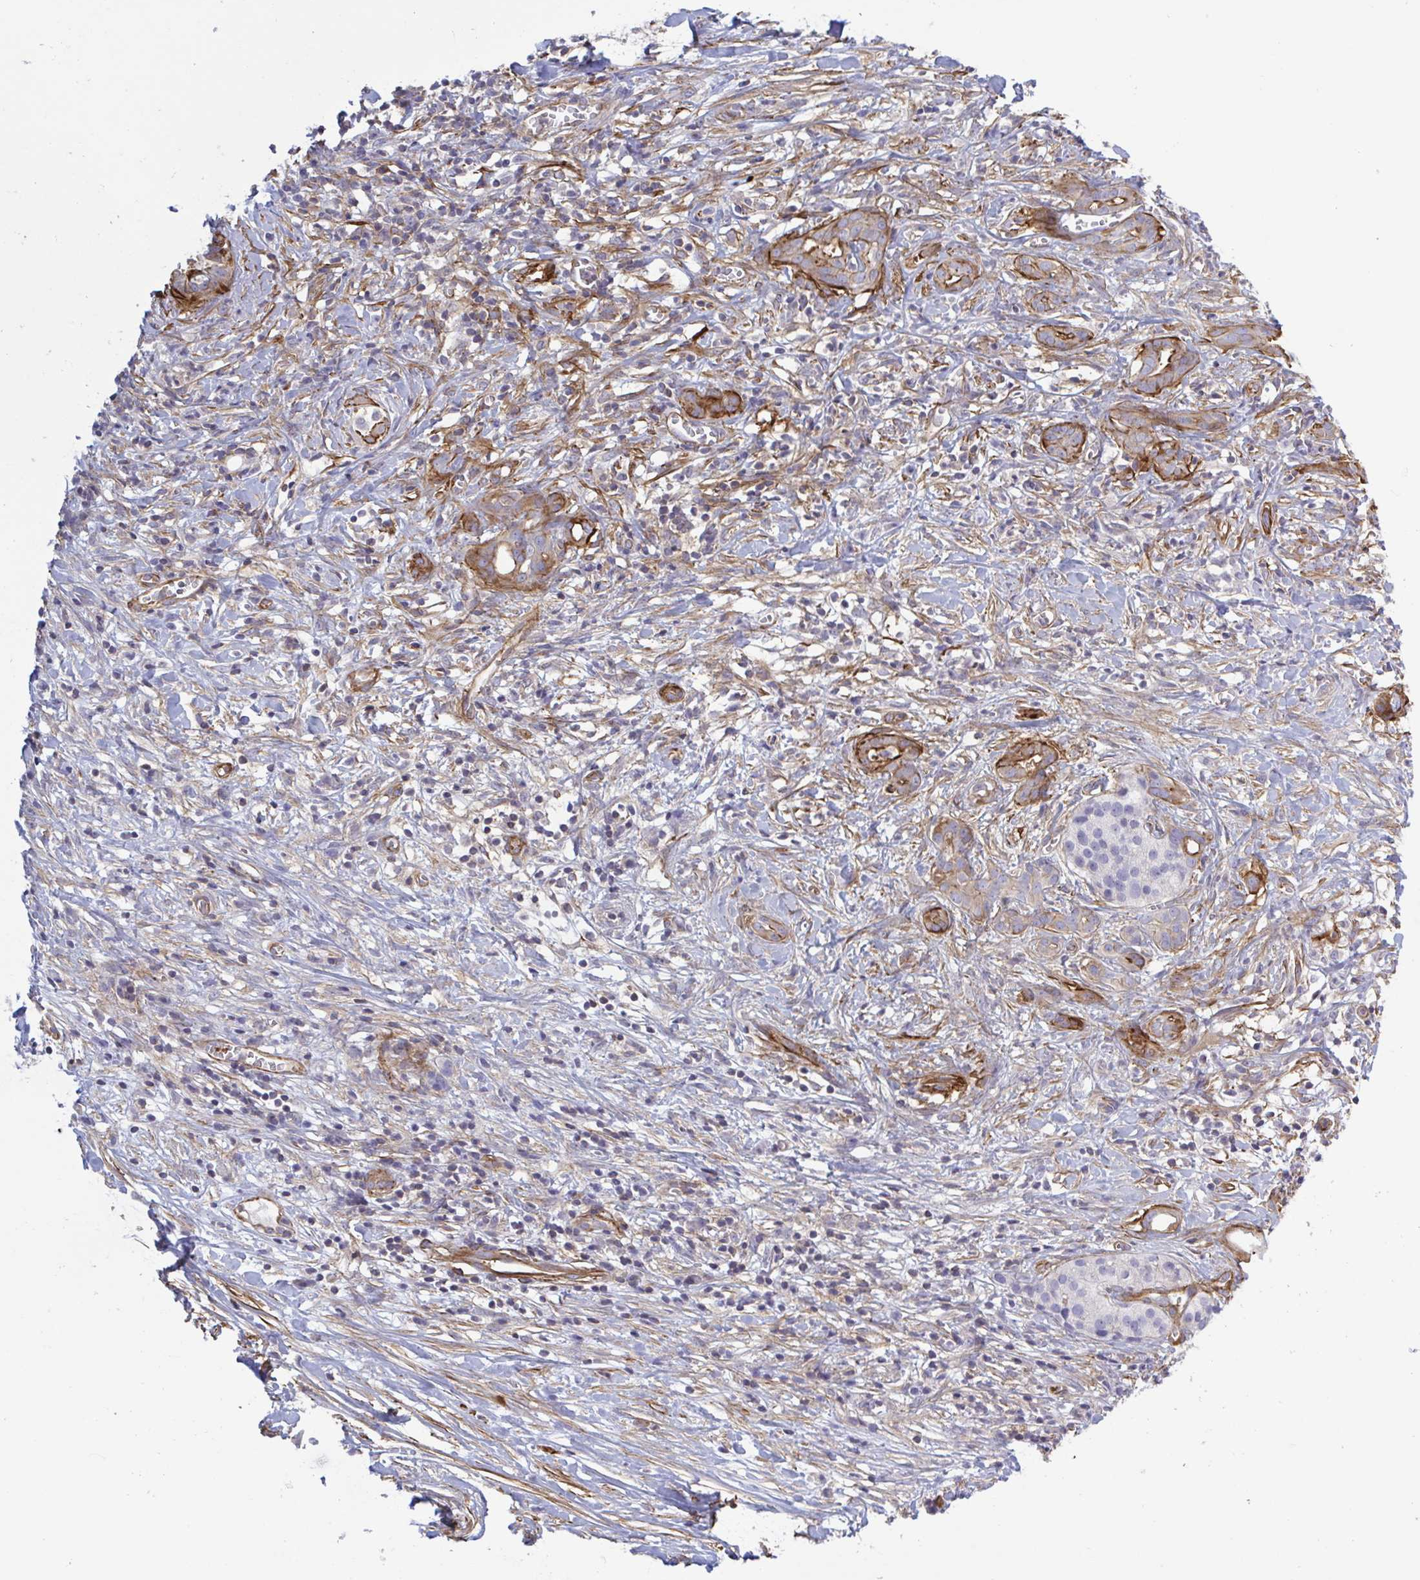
{"staining": {"intensity": "moderate", "quantity": "<25%", "location": "cytoplasmic/membranous"}, "tissue": "pancreatic cancer", "cell_type": "Tumor cells", "image_type": "cancer", "snomed": [{"axis": "morphology", "description": "Adenocarcinoma, NOS"}, {"axis": "topography", "description": "Pancreas"}], "caption": "Protein expression analysis of adenocarcinoma (pancreatic) shows moderate cytoplasmic/membranous staining in approximately <25% of tumor cells.", "gene": "SHISA7", "patient": {"sex": "male", "age": 61}}